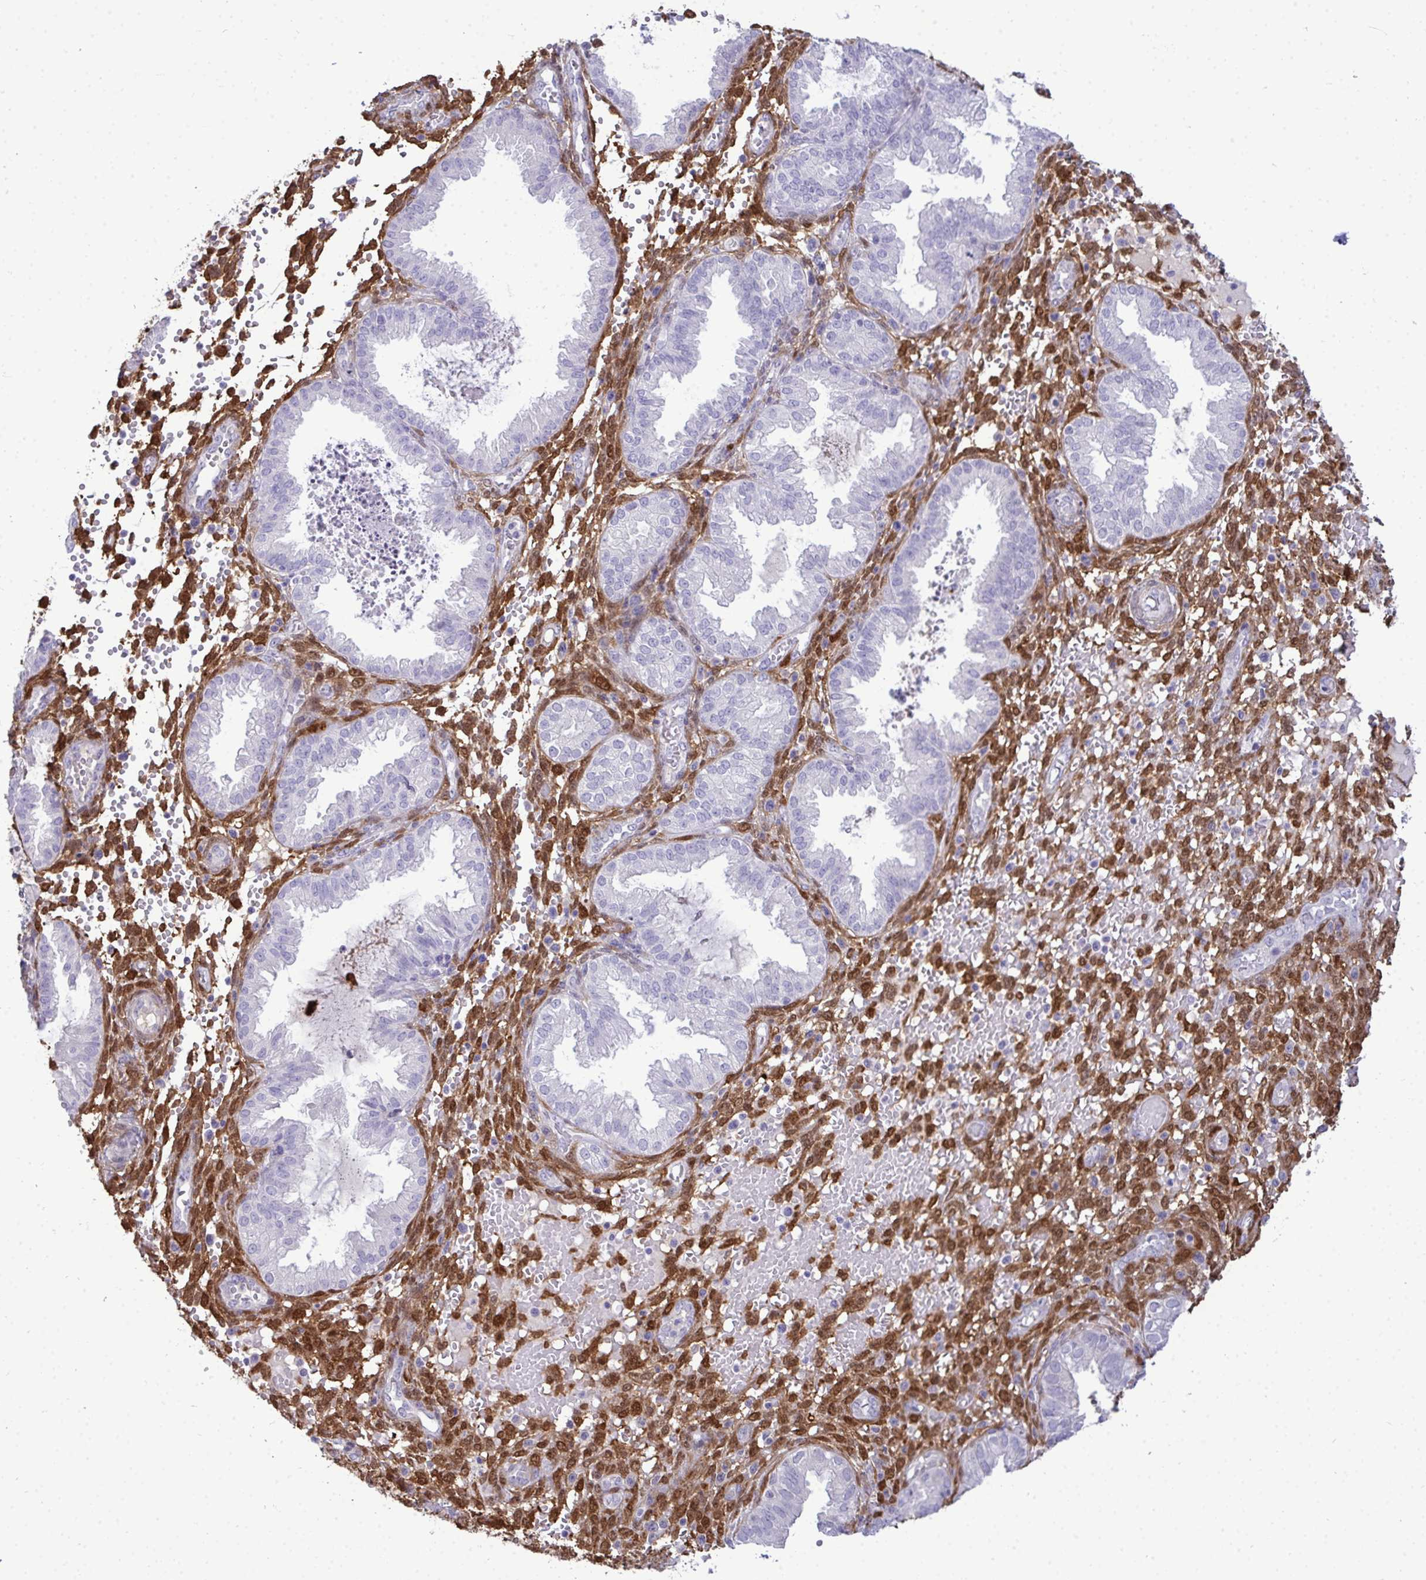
{"staining": {"intensity": "strong", "quantity": "25%-75%", "location": "cytoplasmic/membranous,nuclear"}, "tissue": "endometrium", "cell_type": "Cells in endometrial stroma", "image_type": "normal", "snomed": [{"axis": "morphology", "description": "Normal tissue, NOS"}, {"axis": "topography", "description": "Endometrium"}], "caption": "The histopathology image reveals immunohistochemical staining of normal endometrium. There is strong cytoplasmic/membranous,nuclear positivity is seen in approximately 25%-75% of cells in endometrial stroma.", "gene": "HSPB6", "patient": {"sex": "female", "age": 33}}